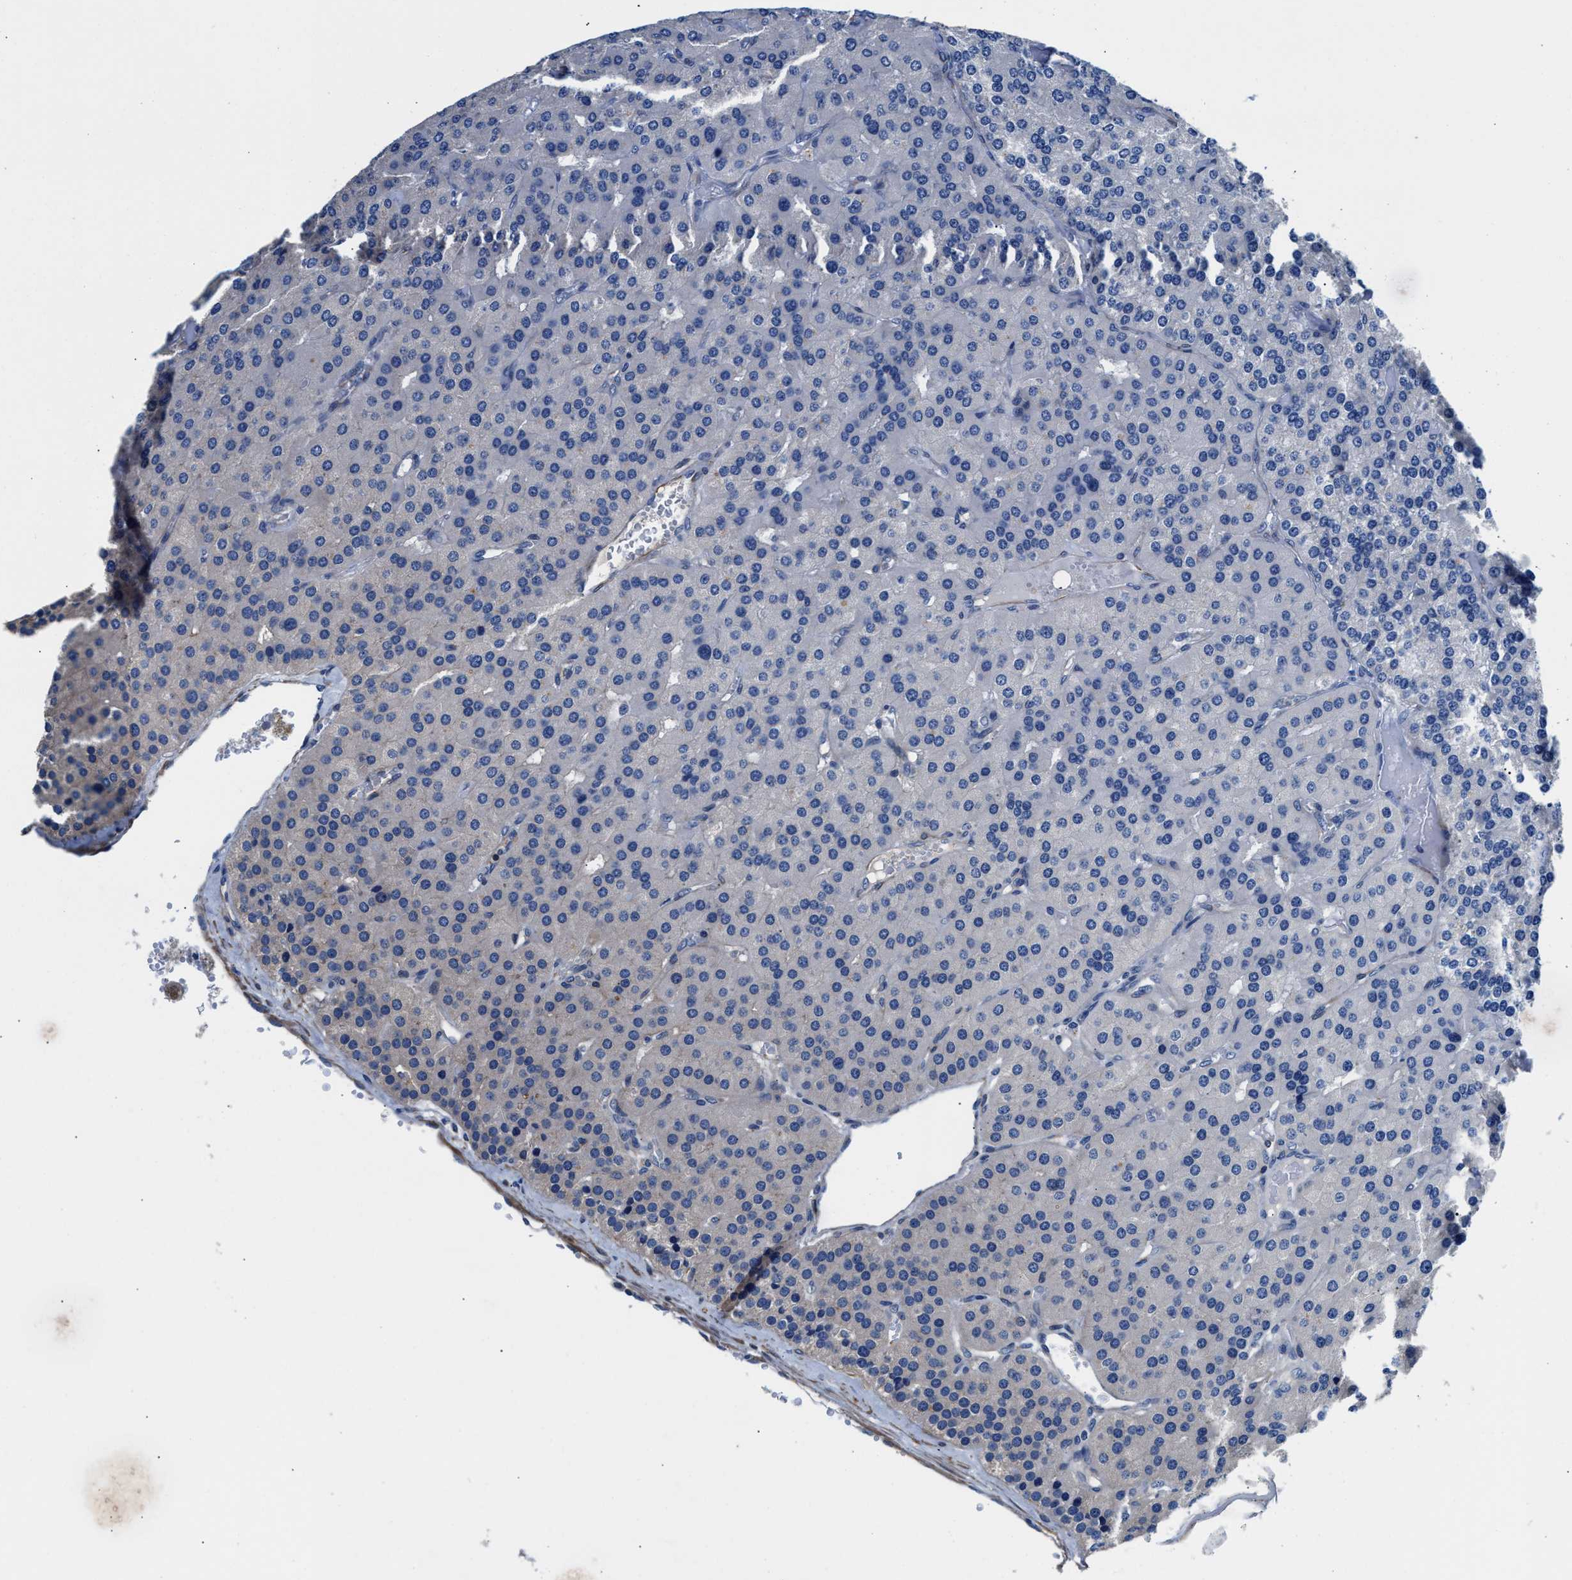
{"staining": {"intensity": "negative", "quantity": "none", "location": "none"}, "tissue": "parathyroid gland", "cell_type": "Glandular cells", "image_type": "normal", "snomed": [{"axis": "morphology", "description": "Normal tissue, NOS"}, {"axis": "morphology", "description": "Adenoma, NOS"}, {"axis": "topography", "description": "Parathyroid gland"}], "caption": "Glandular cells are negative for protein expression in benign human parathyroid gland. (DAB (3,3'-diaminobenzidine) immunohistochemistry with hematoxylin counter stain).", "gene": "PARG", "patient": {"sex": "female", "age": 86}}